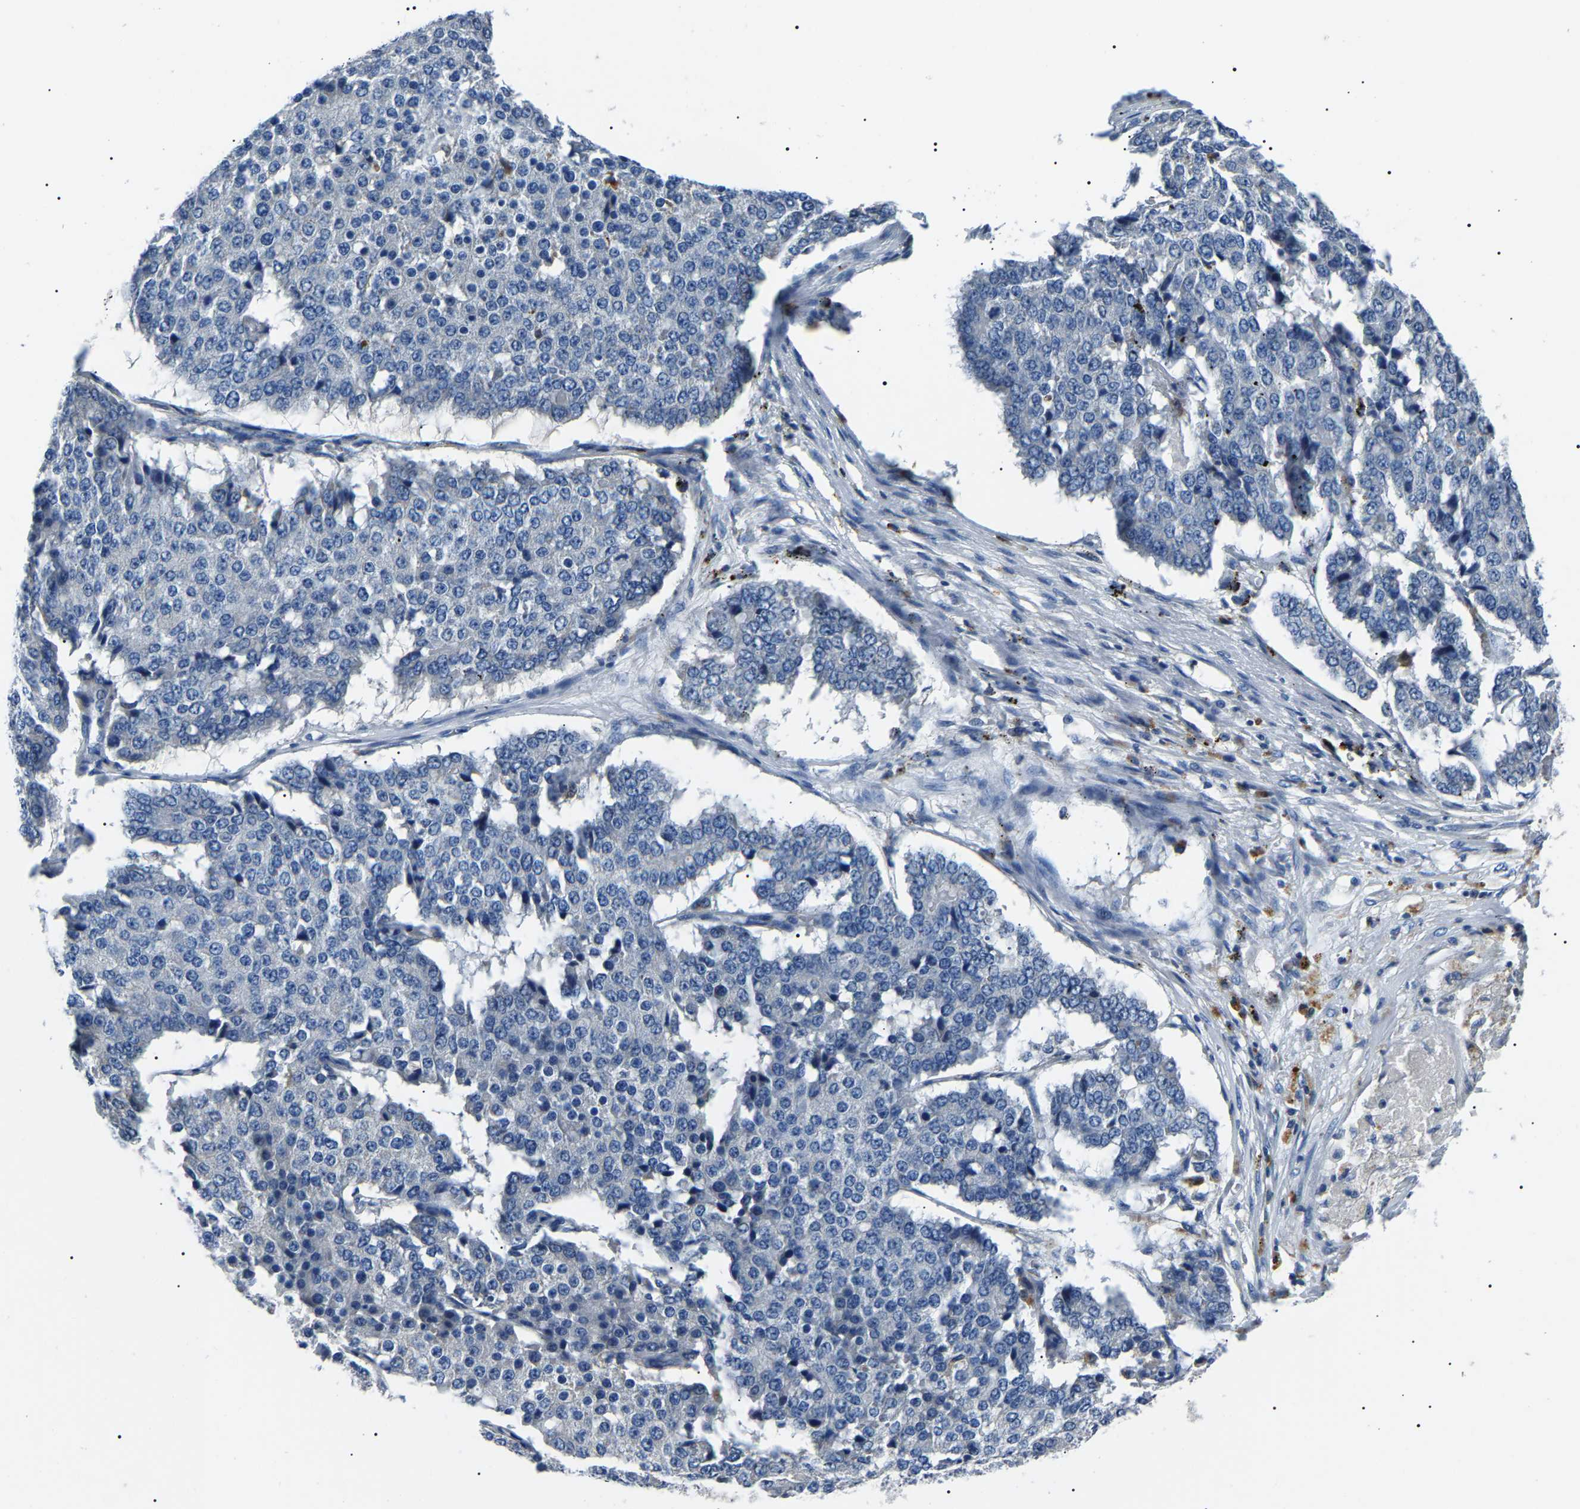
{"staining": {"intensity": "negative", "quantity": "none", "location": "none"}, "tissue": "pancreatic cancer", "cell_type": "Tumor cells", "image_type": "cancer", "snomed": [{"axis": "morphology", "description": "Adenocarcinoma, NOS"}, {"axis": "topography", "description": "Pancreas"}], "caption": "The image displays no staining of tumor cells in pancreatic cancer.", "gene": "KLK15", "patient": {"sex": "male", "age": 50}}